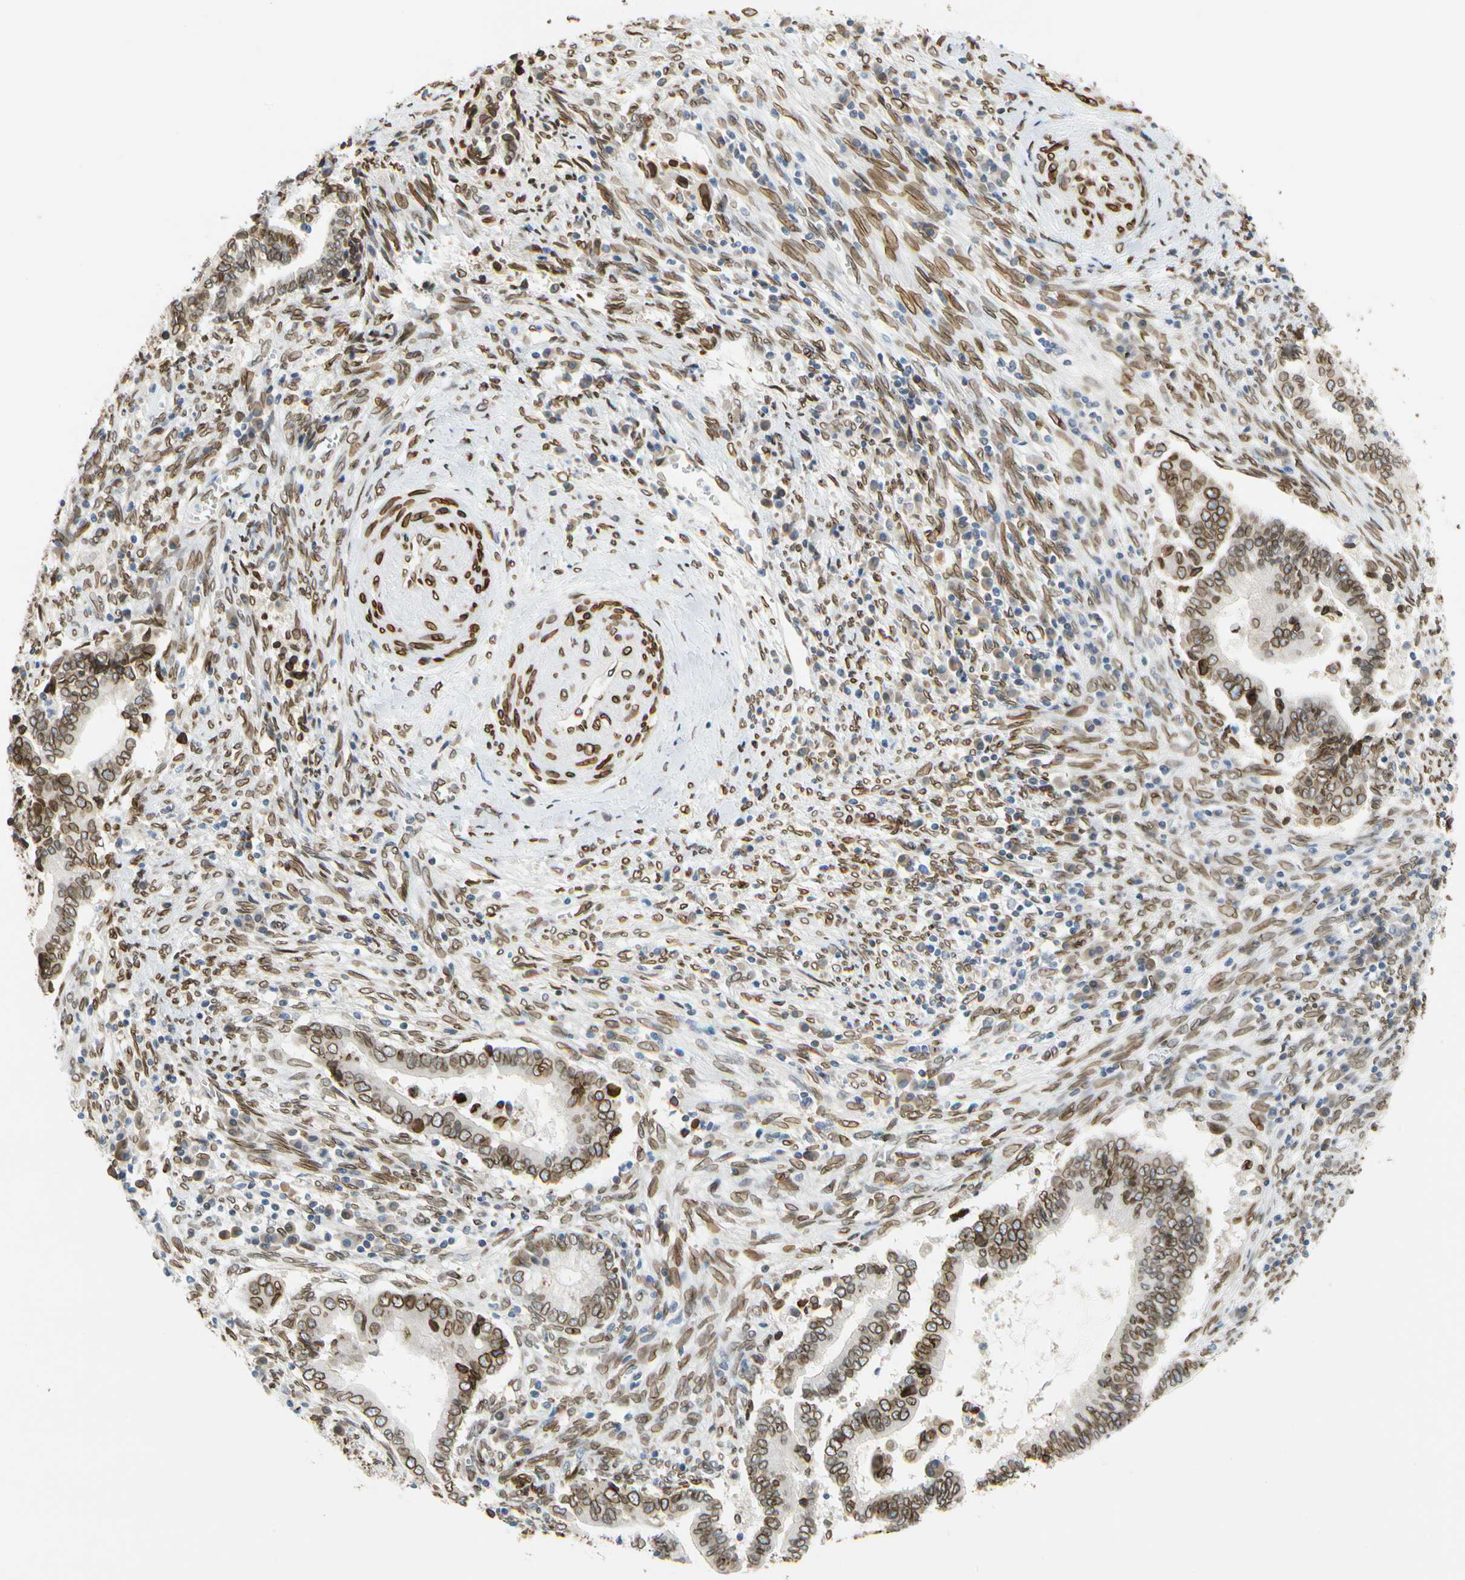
{"staining": {"intensity": "moderate", "quantity": ">75%", "location": "cytoplasmic/membranous,nuclear"}, "tissue": "cervical cancer", "cell_type": "Tumor cells", "image_type": "cancer", "snomed": [{"axis": "morphology", "description": "Adenocarcinoma, NOS"}, {"axis": "topography", "description": "Cervix"}], "caption": "An immunohistochemistry histopathology image of neoplastic tissue is shown. Protein staining in brown labels moderate cytoplasmic/membranous and nuclear positivity in cervical adenocarcinoma within tumor cells. The protein is stained brown, and the nuclei are stained in blue (DAB IHC with brightfield microscopy, high magnification).", "gene": "SUN1", "patient": {"sex": "female", "age": 44}}